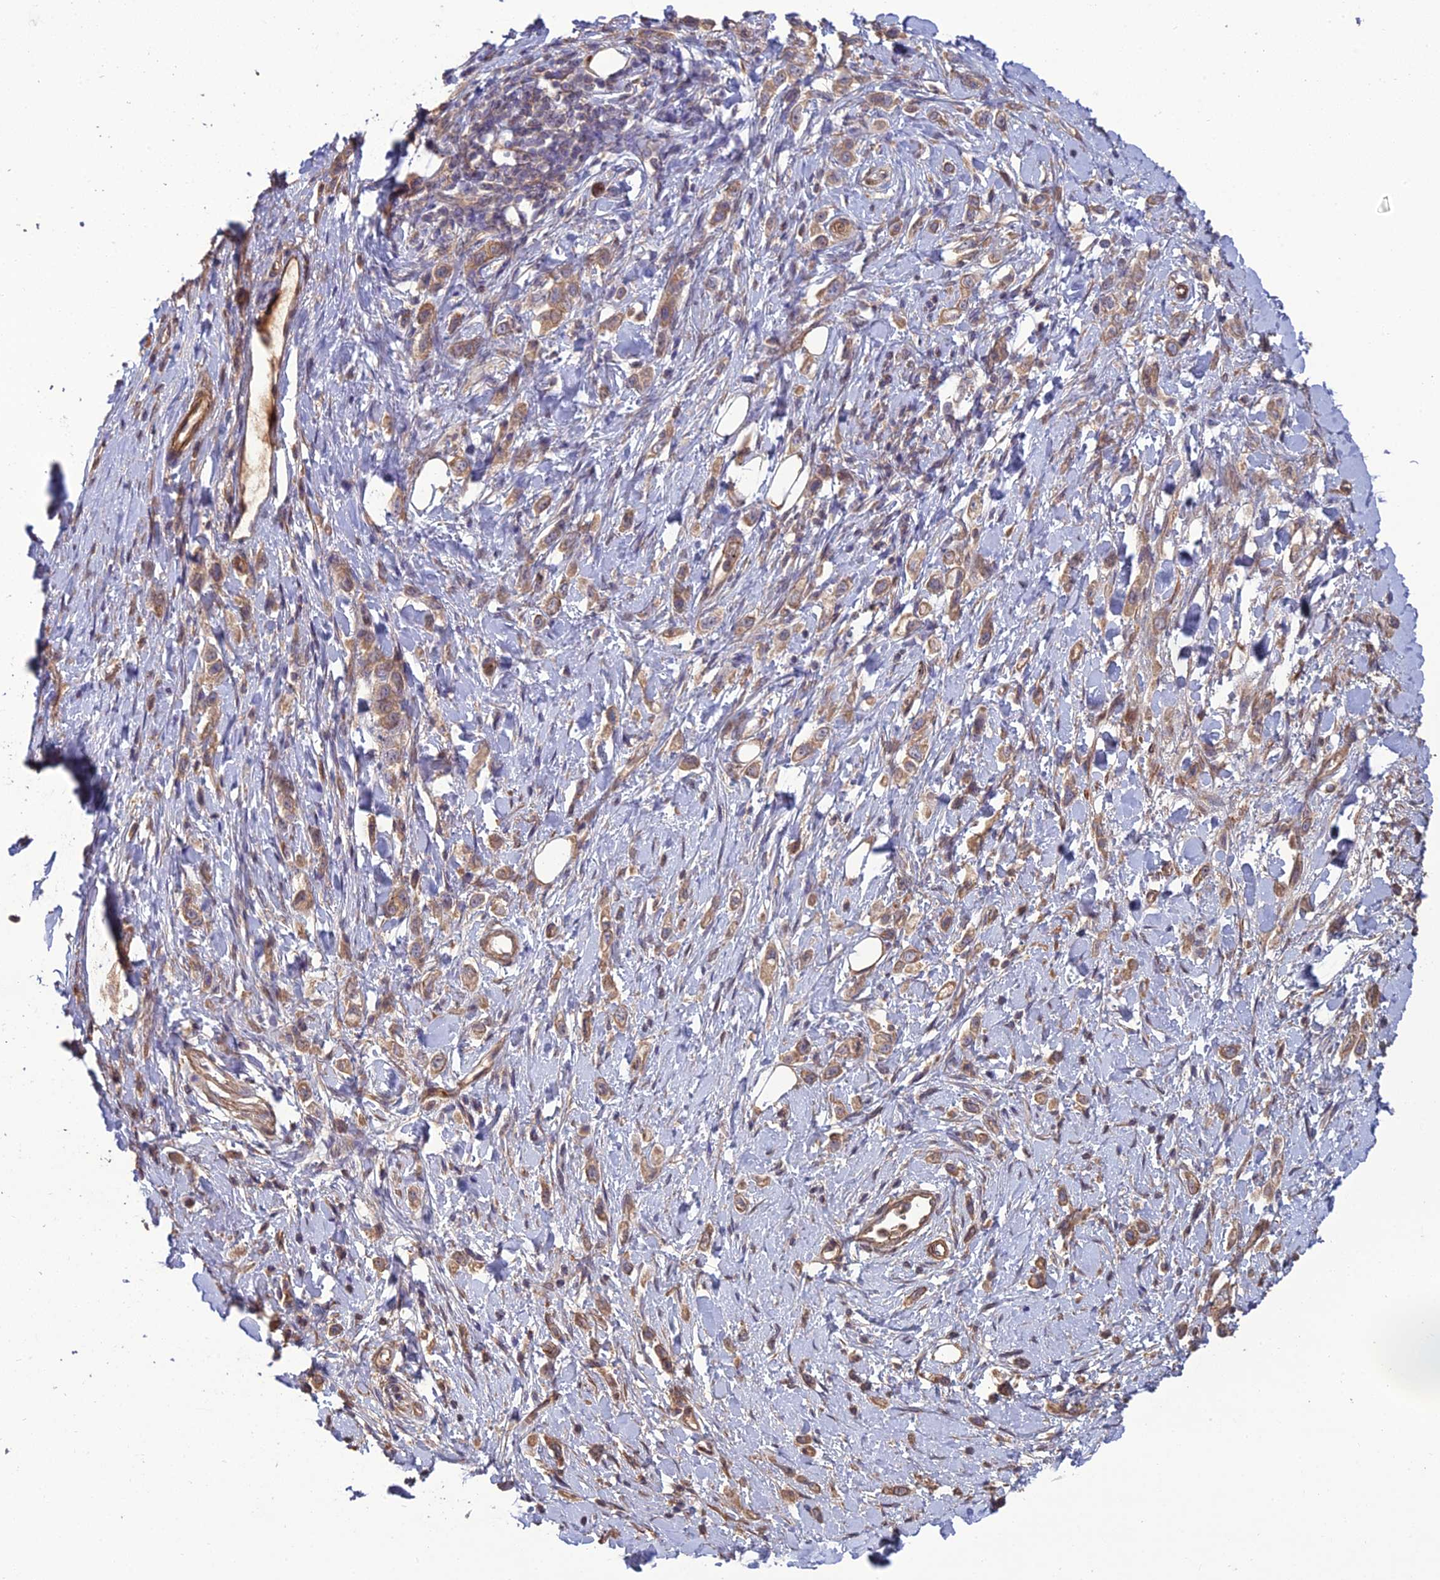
{"staining": {"intensity": "weak", "quantity": ">75%", "location": "cytoplasmic/membranous"}, "tissue": "stomach cancer", "cell_type": "Tumor cells", "image_type": "cancer", "snomed": [{"axis": "morphology", "description": "Adenocarcinoma, NOS"}, {"axis": "topography", "description": "Stomach"}], "caption": "High-power microscopy captured an immunohistochemistry photomicrograph of adenocarcinoma (stomach), revealing weak cytoplasmic/membranous expression in approximately >75% of tumor cells.", "gene": "ATP6V0A2", "patient": {"sex": "female", "age": 65}}